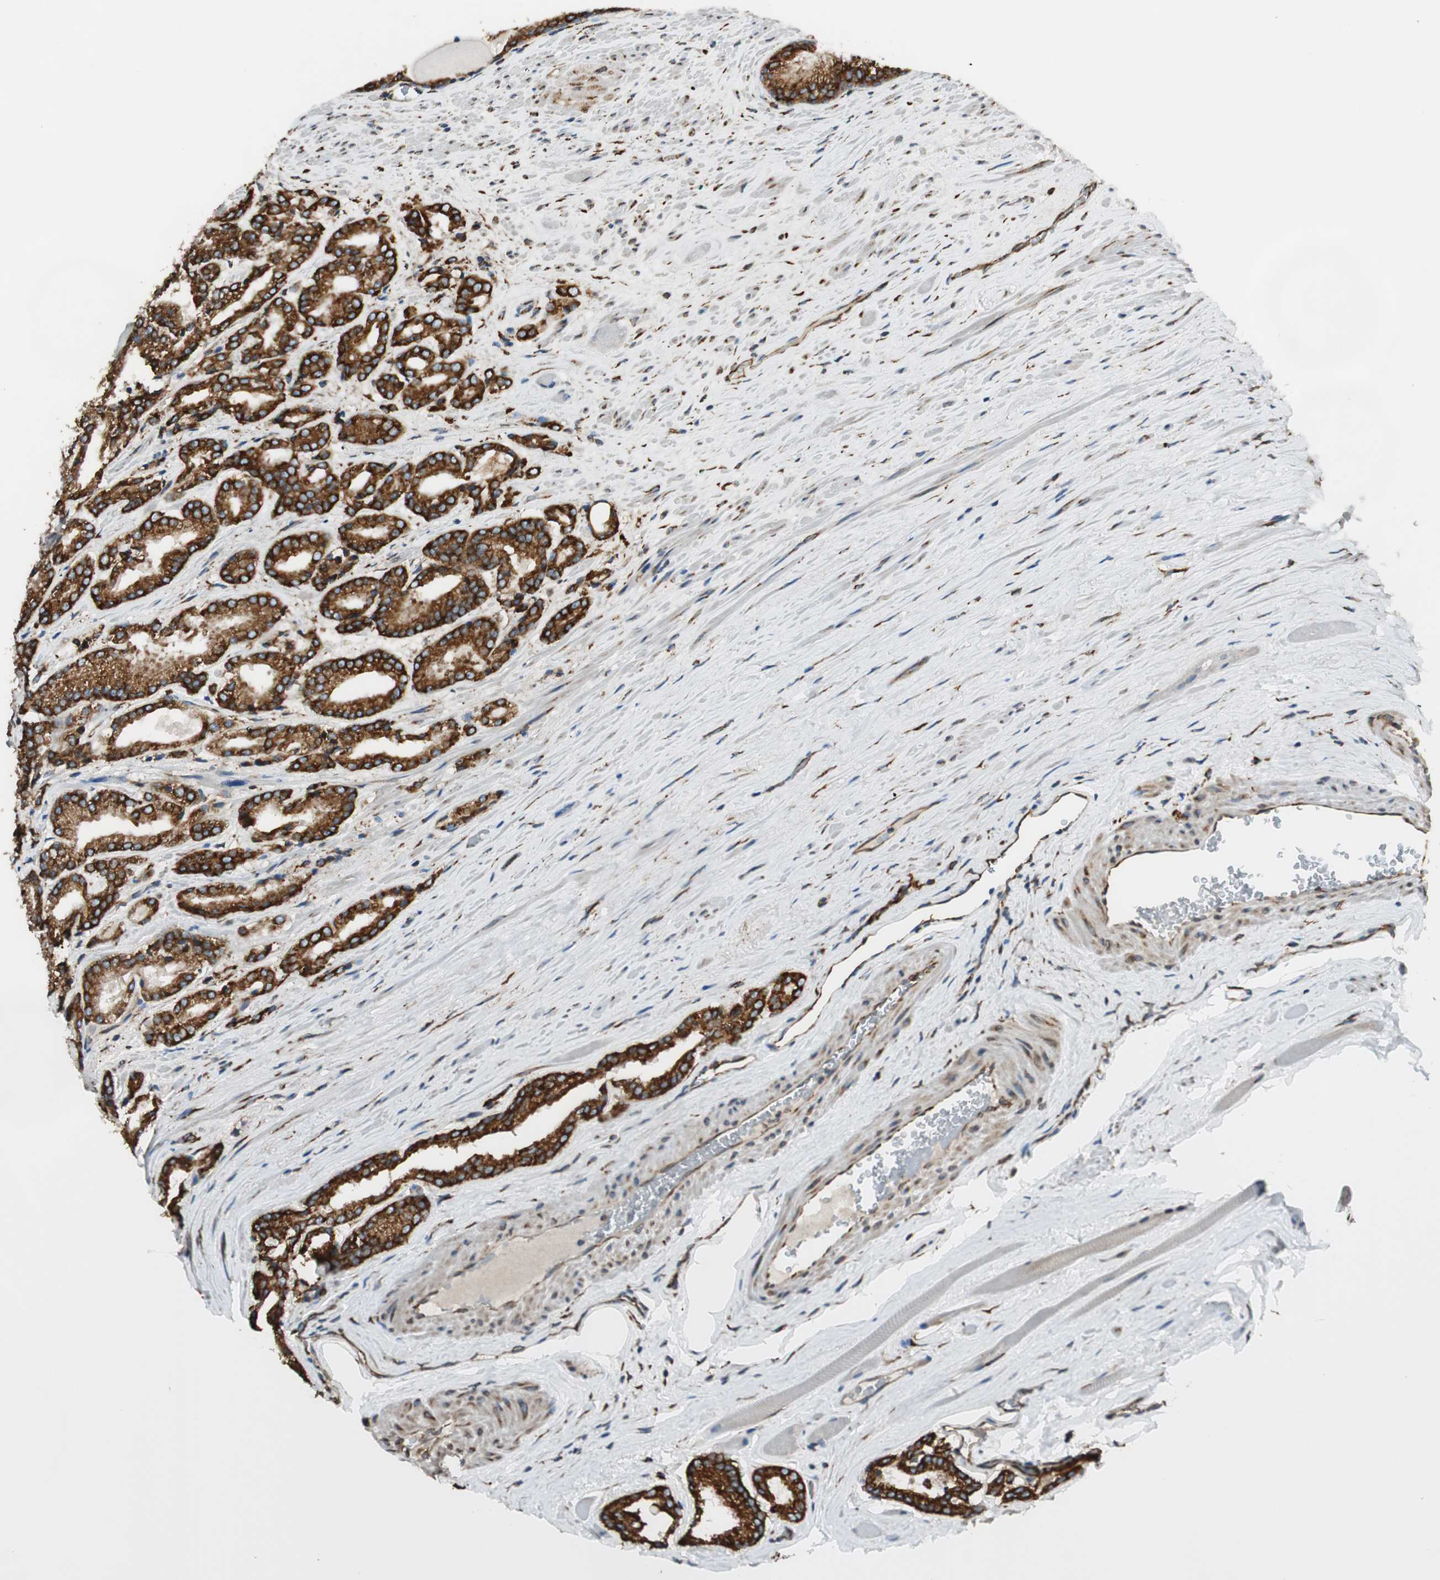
{"staining": {"intensity": "strong", "quantity": ">75%", "location": "cytoplasmic/membranous"}, "tissue": "prostate cancer", "cell_type": "Tumor cells", "image_type": "cancer", "snomed": [{"axis": "morphology", "description": "Adenocarcinoma, Low grade"}, {"axis": "topography", "description": "Prostate"}], "caption": "A high-resolution image shows IHC staining of prostate cancer (low-grade adenocarcinoma), which demonstrates strong cytoplasmic/membranous staining in approximately >75% of tumor cells. The staining was performed using DAB (3,3'-diaminobenzidine), with brown indicating positive protein expression. Nuclei are stained blue with hematoxylin.", "gene": "RRBP1", "patient": {"sex": "male", "age": 59}}